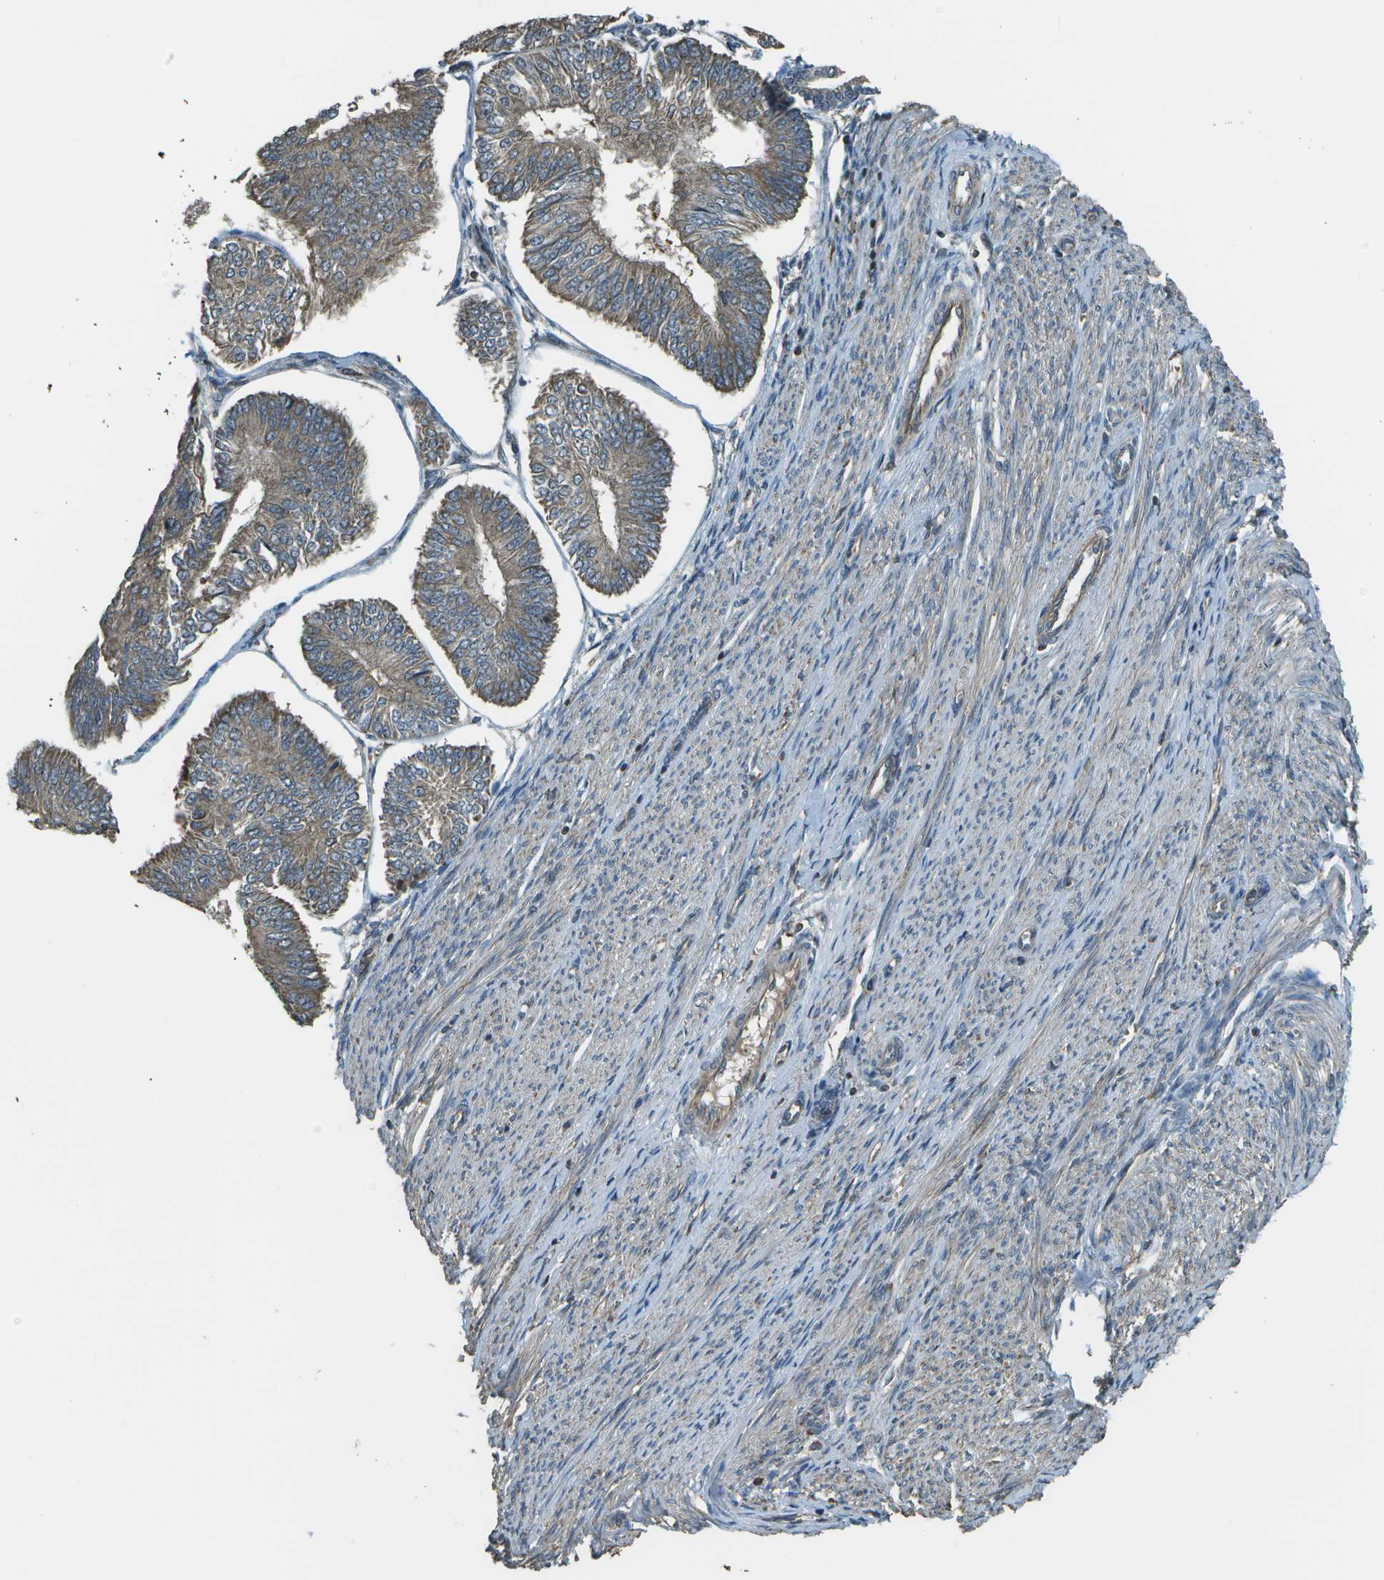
{"staining": {"intensity": "moderate", "quantity": ">75%", "location": "cytoplasmic/membranous"}, "tissue": "endometrial cancer", "cell_type": "Tumor cells", "image_type": "cancer", "snomed": [{"axis": "morphology", "description": "Adenocarcinoma, NOS"}, {"axis": "topography", "description": "Endometrium"}], "caption": "Endometrial cancer (adenocarcinoma) stained with a brown dye reveals moderate cytoplasmic/membranous positive expression in approximately >75% of tumor cells.", "gene": "PLPBP", "patient": {"sex": "female", "age": 58}}